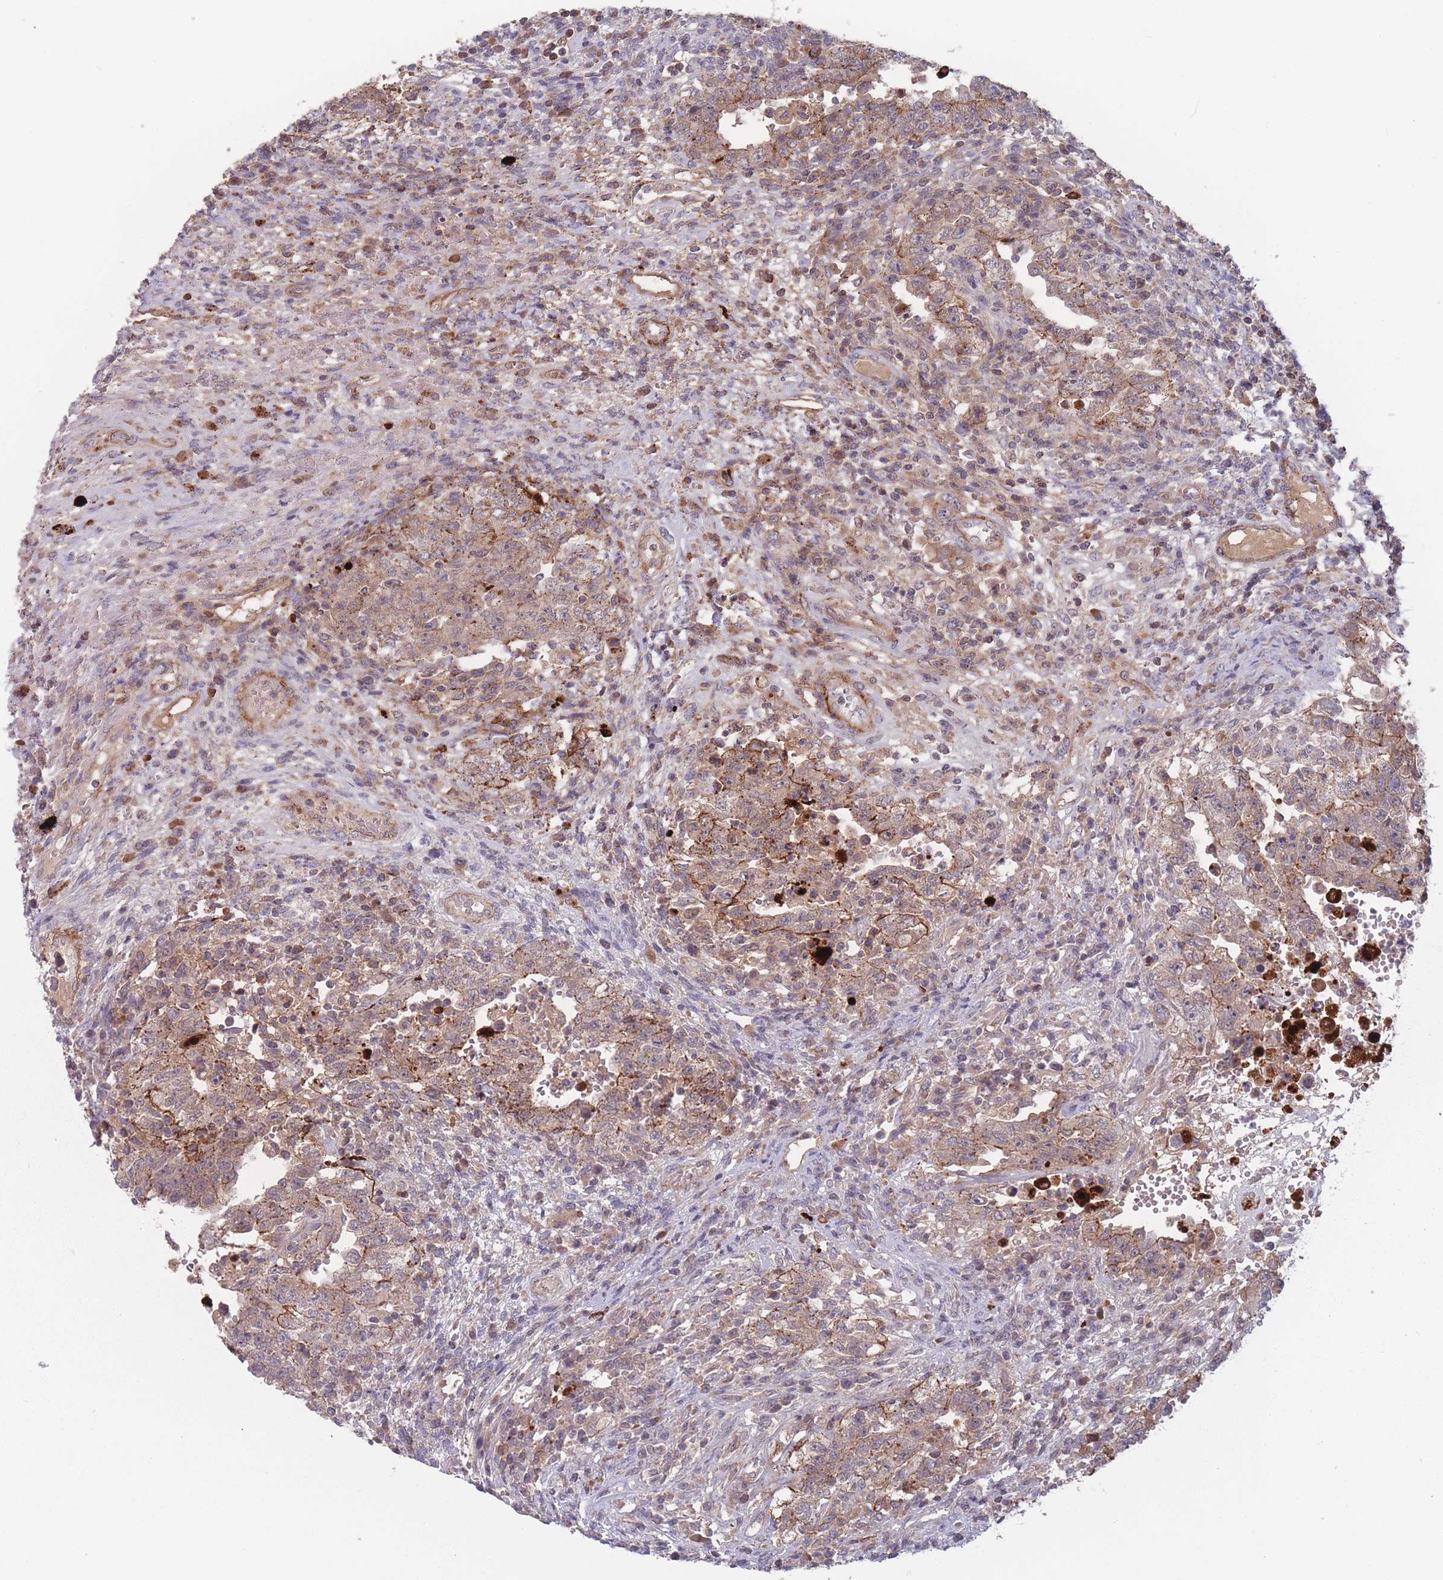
{"staining": {"intensity": "moderate", "quantity": "<25%", "location": "cytoplasmic/membranous"}, "tissue": "testis cancer", "cell_type": "Tumor cells", "image_type": "cancer", "snomed": [{"axis": "morphology", "description": "Carcinoma, Embryonal, NOS"}, {"axis": "topography", "description": "Testis"}], "caption": "Immunohistochemistry micrograph of embryonal carcinoma (testis) stained for a protein (brown), which exhibits low levels of moderate cytoplasmic/membranous positivity in about <25% of tumor cells.", "gene": "TMEM232", "patient": {"sex": "male", "age": 26}}